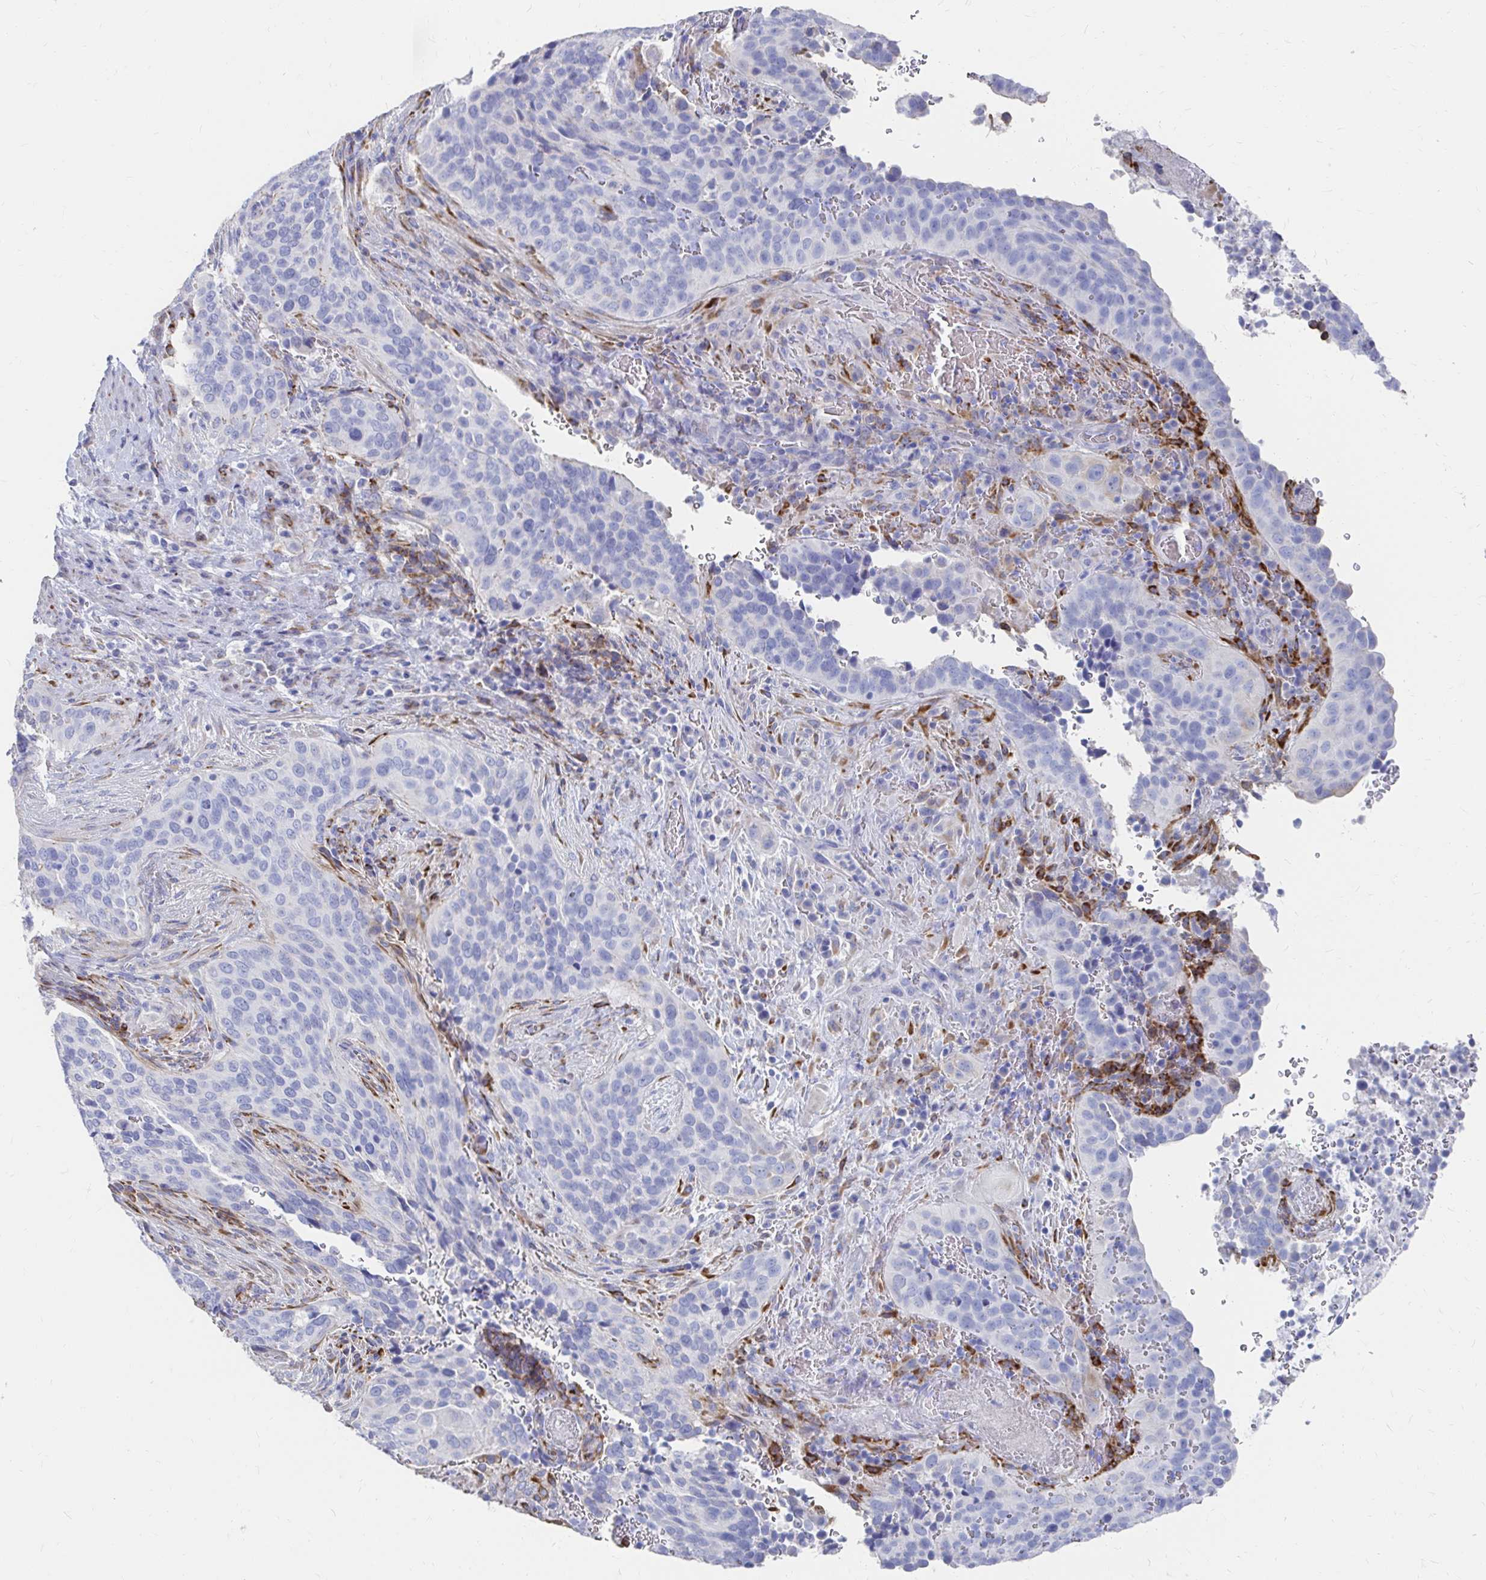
{"staining": {"intensity": "negative", "quantity": "none", "location": "none"}, "tissue": "cervical cancer", "cell_type": "Tumor cells", "image_type": "cancer", "snomed": [{"axis": "morphology", "description": "Squamous cell carcinoma, NOS"}, {"axis": "topography", "description": "Cervix"}], "caption": "Immunohistochemistry (IHC) photomicrograph of cervical cancer (squamous cell carcinoma) stained for a protein (brown), which displays no positivity in tumor cells.", "gene": "LAMC3", "patient": {"sex": "female", "age": 38}}